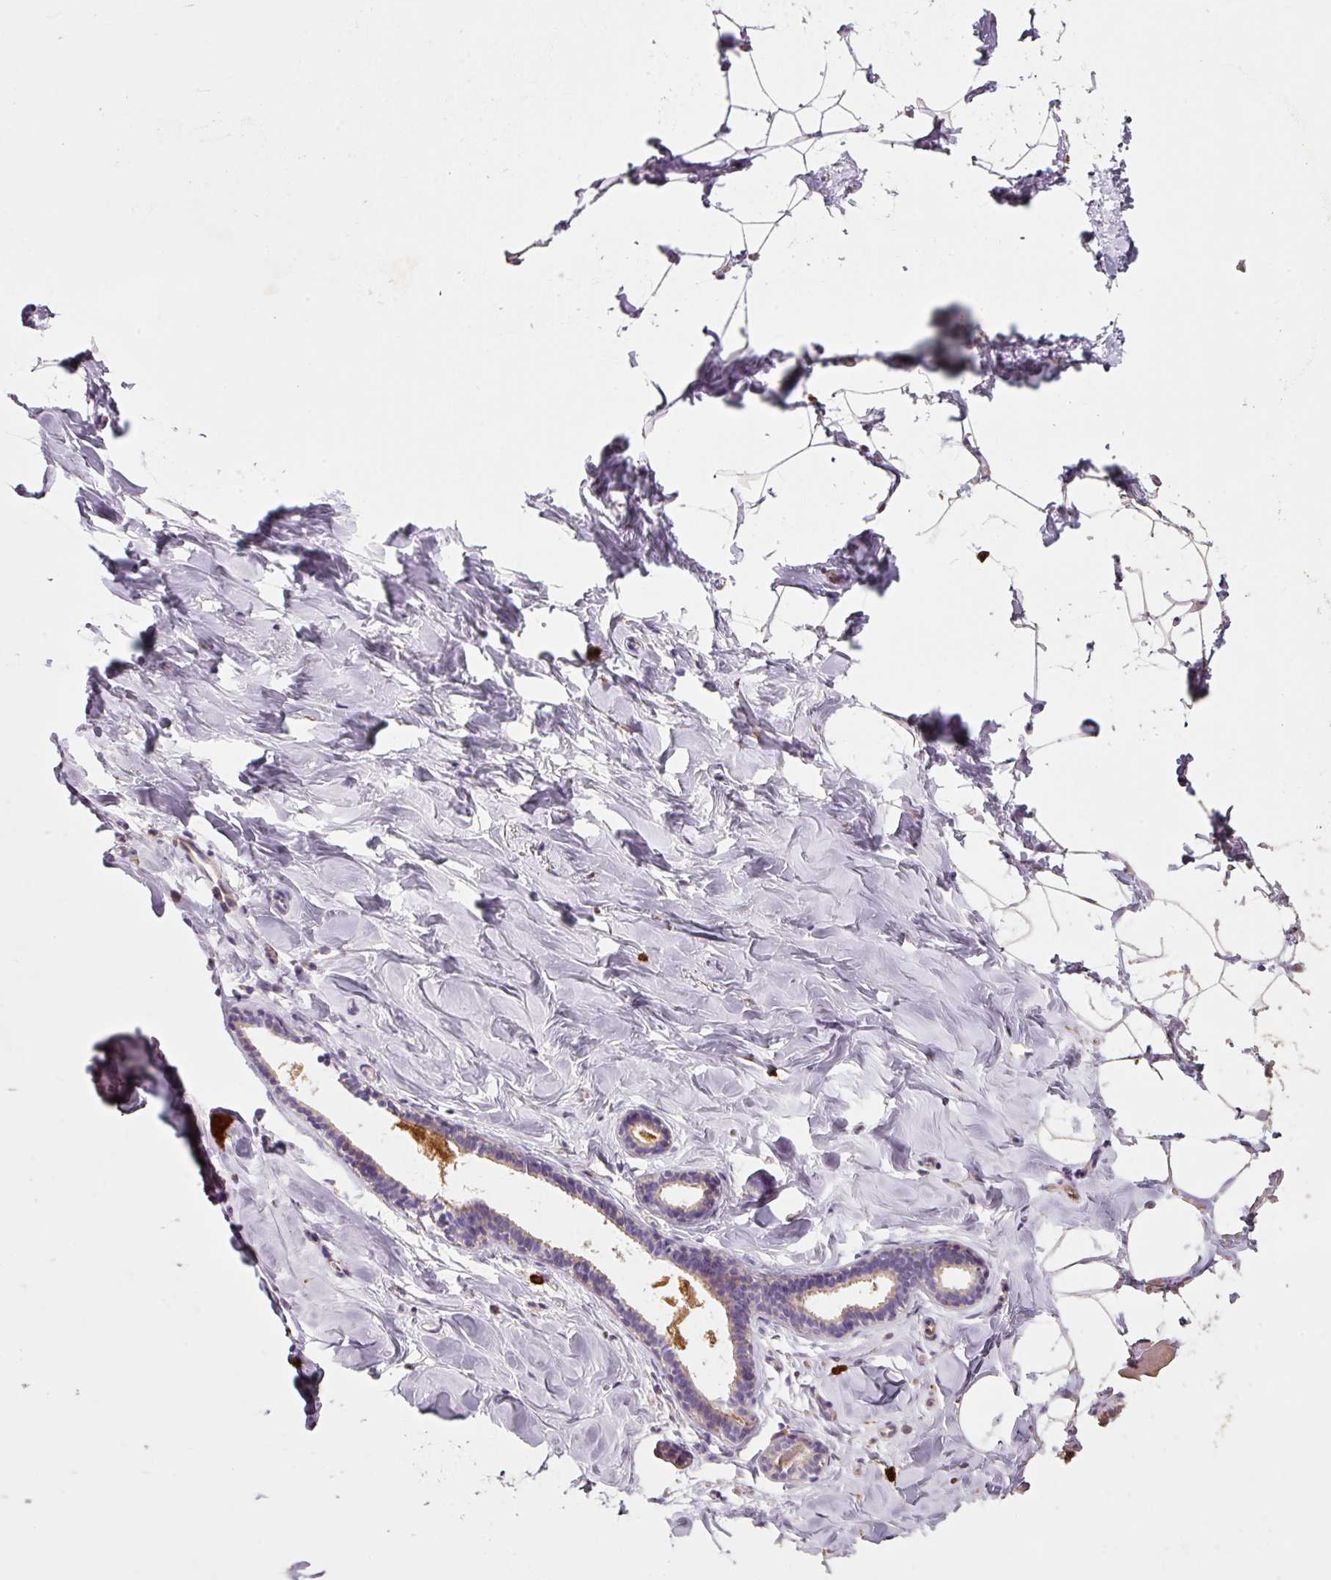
{"staining": {"intensity": "negative", "quantity": "none", "location": "none"}, "tissue": "breast", "cell_type": "Adipocytes", "image_type": "normal", "snomed": [{"axis": "morphology", "description": "Normal tissue, NOS"}, {"axis": "topography", "description": "Breast"}], "caption": "The micrograph reveals no significant staining in adipocytes of breast. Brightfield microscopy of immunohistochemistry (IHC) stained with DAB (3,3'-diaminobenzidine) (brown) and hematoxylin (blue), captured at high magnification.", "gene": "TMC8", "patient": {"sex": "female", "age": 23}}